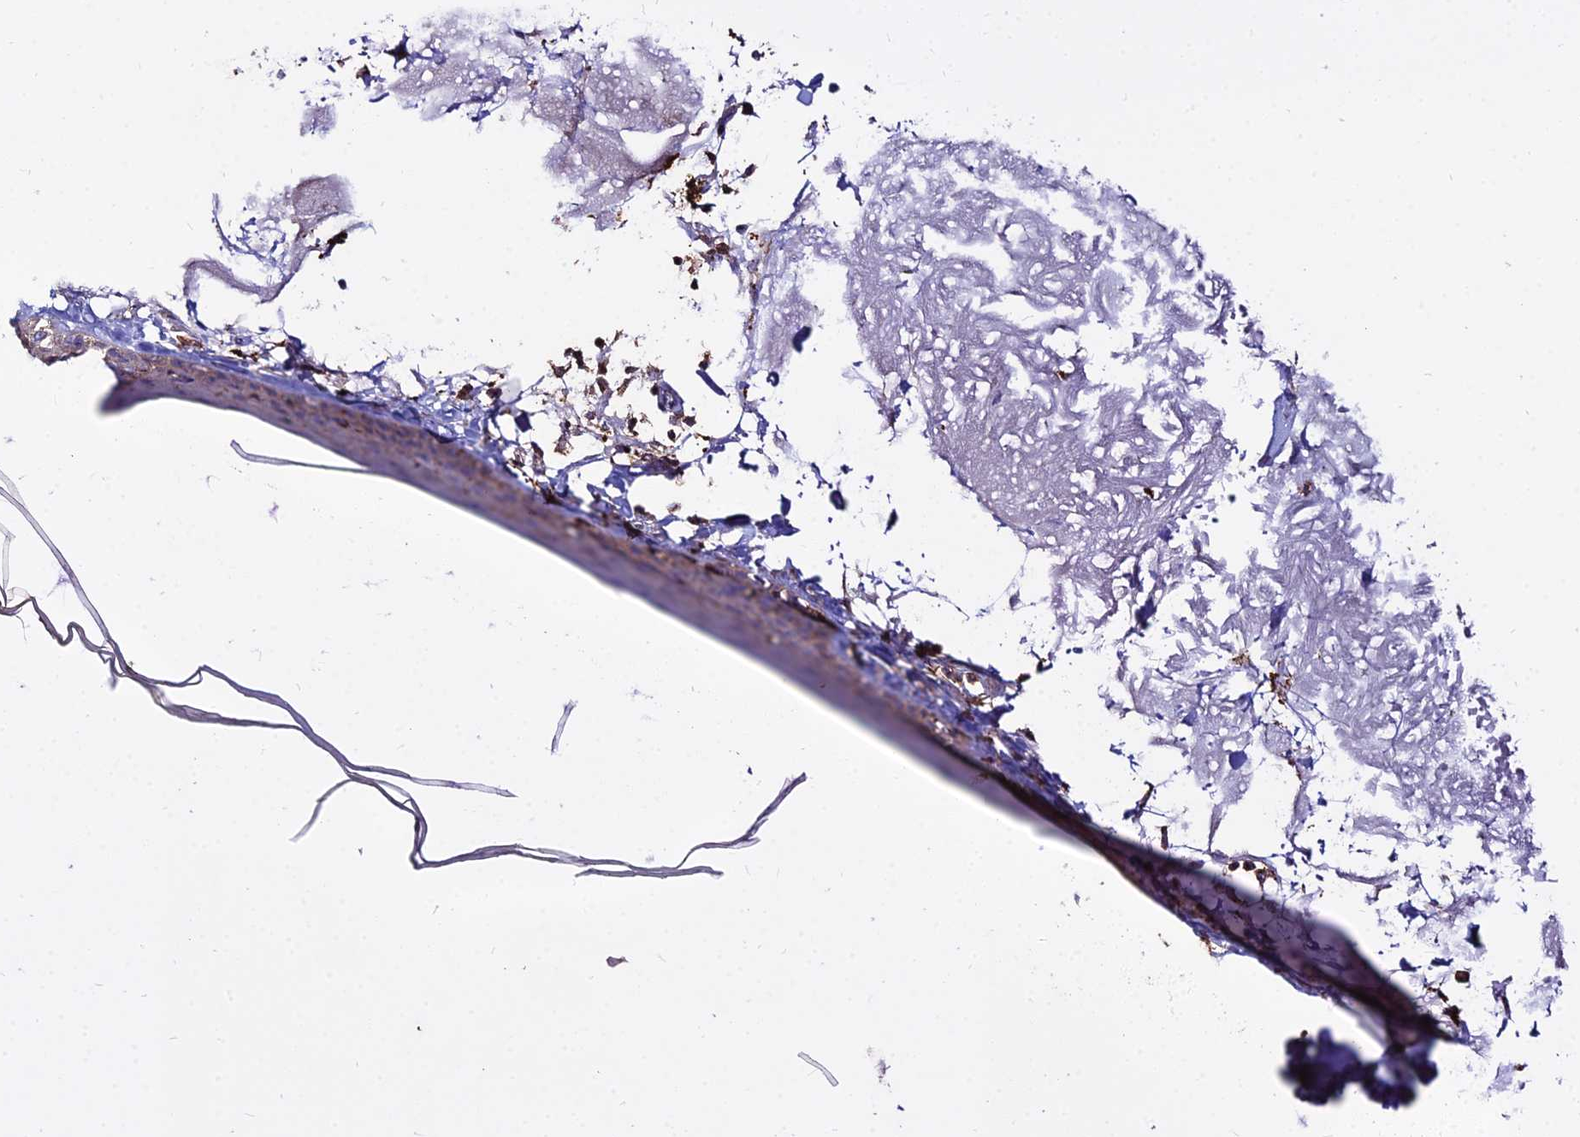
{"staining": {"intensity": "moderate", "quantity": ">75%", "location": "cytoplasmic/membranous"}, "tissue": "skin", "cell_type": "Fibroblasts", "image_type": "normal", "snomed": [{"axis": "morphology", "description": "Normal tissue, NOS"}, {"axis": "topography", "description": "Skin"}, {"axis": "topography", "description": "Skeletal muscle"}], "caption": "Unremarkable skin exhibits moderate cytoplasmic/membranous positivity in approximately >75% of fibroblasts.", "gene": "PNLIPRP3", "patient": {"sex": "male", "age": 83}}